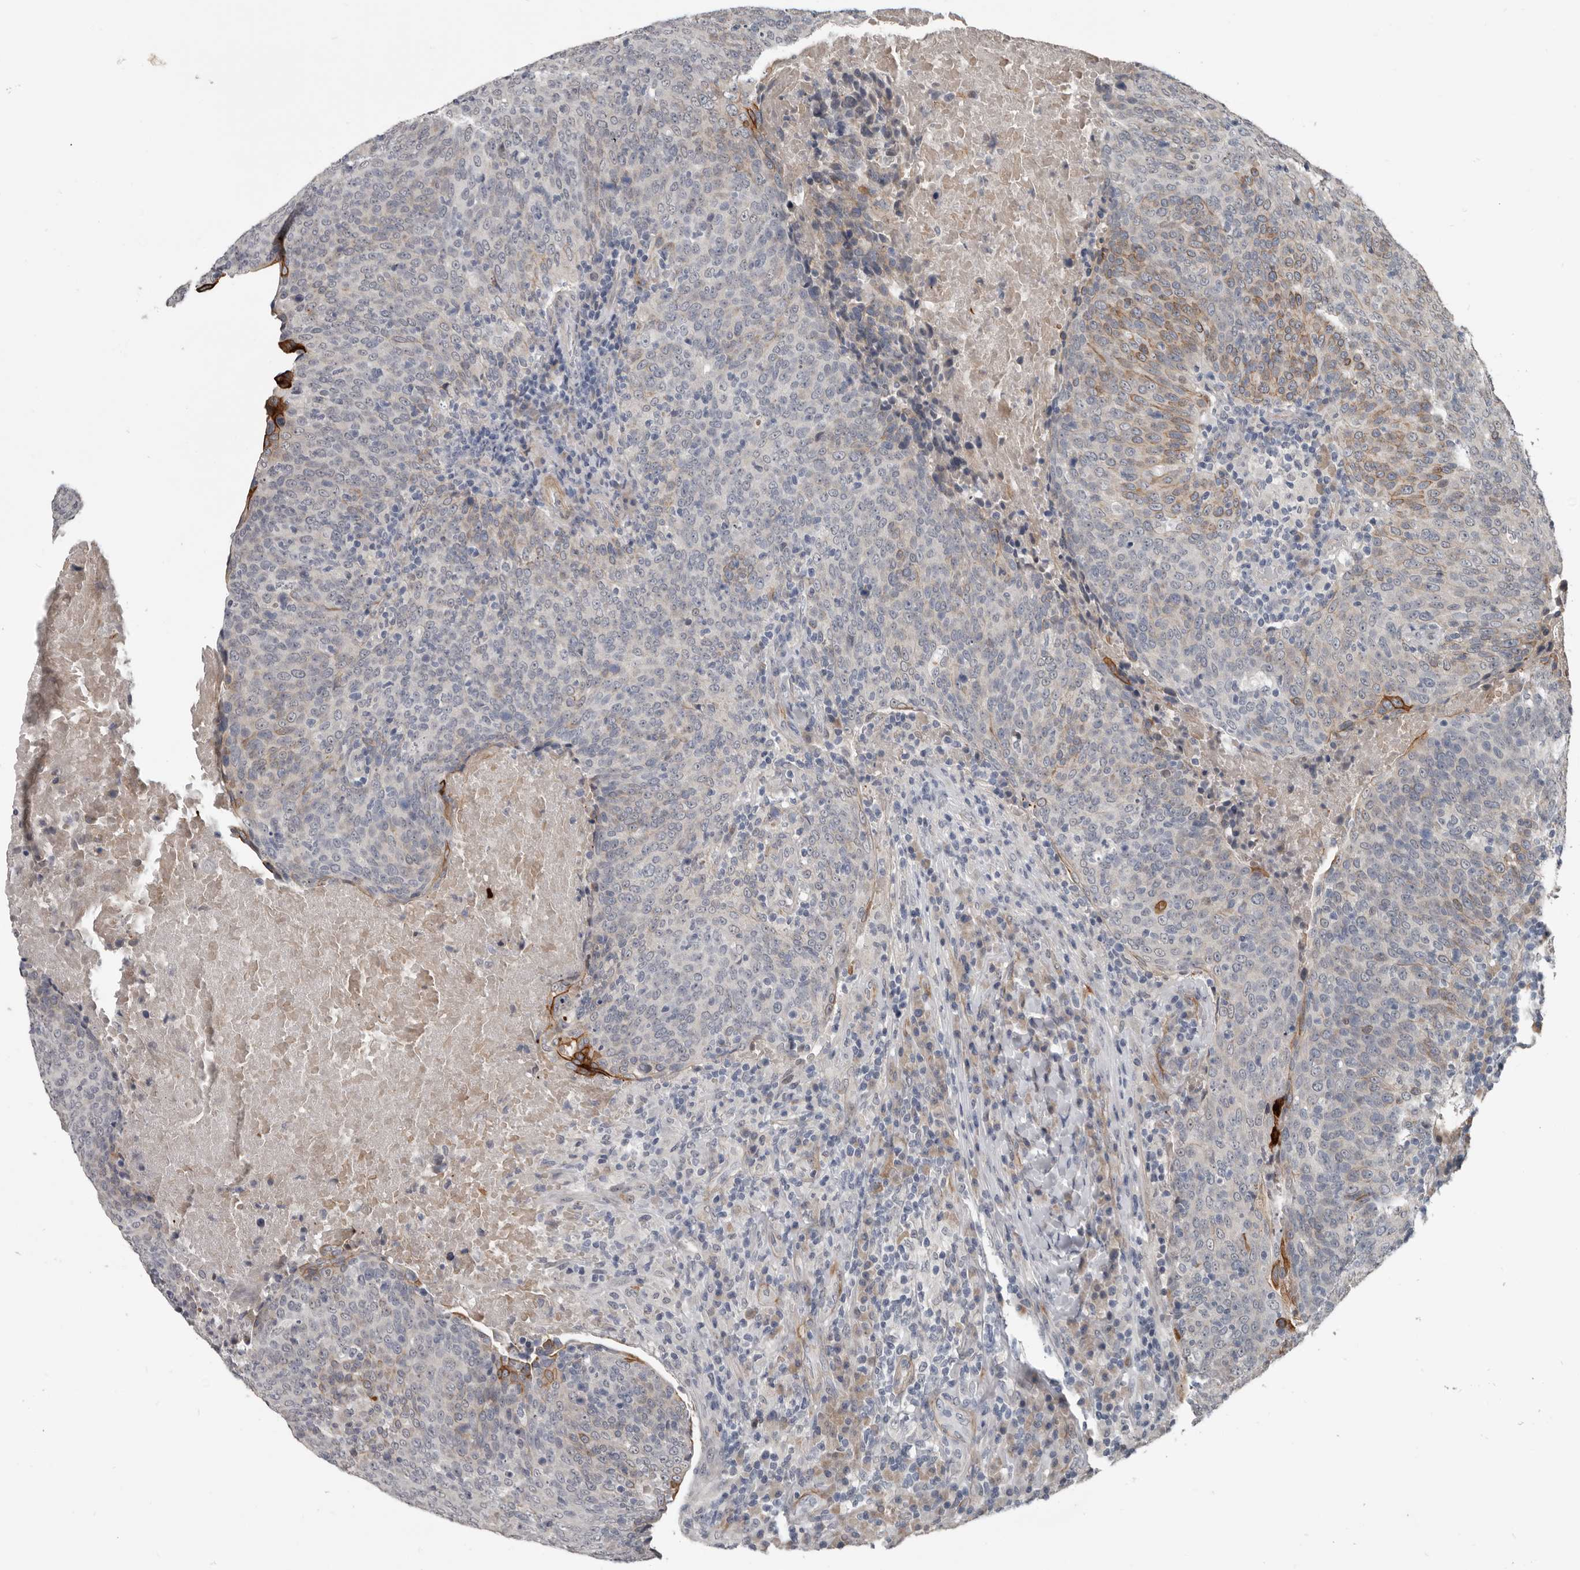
{"staining": {"intensity": "weak", "quantity": "25%-75%", "location": "cytoplasmic/membranous"}, "tissue": "head and neck cancer", "cell_type": "Tumor cells", "image_type": "cancer", "snomed": [{"axis": "morphology", "description": "Squamous cell carcinoma, NOS"}, {"axis": "morphology", "description": "Squamous cell carcinoma, metastatic, NOS"}, {"axis": "topography", "description": "Lymph node"}, {"axis": "topography", "description": "Head-Neck"}], "caption": "There is low levels of weak cytoplasmic/membranous positivity in tumor cells of head and neck cancer, as demonstrated by immunohistochemical staining (brown color).", "gene": "C1orf216", "patient": {"sex": "male", "age": 62}}